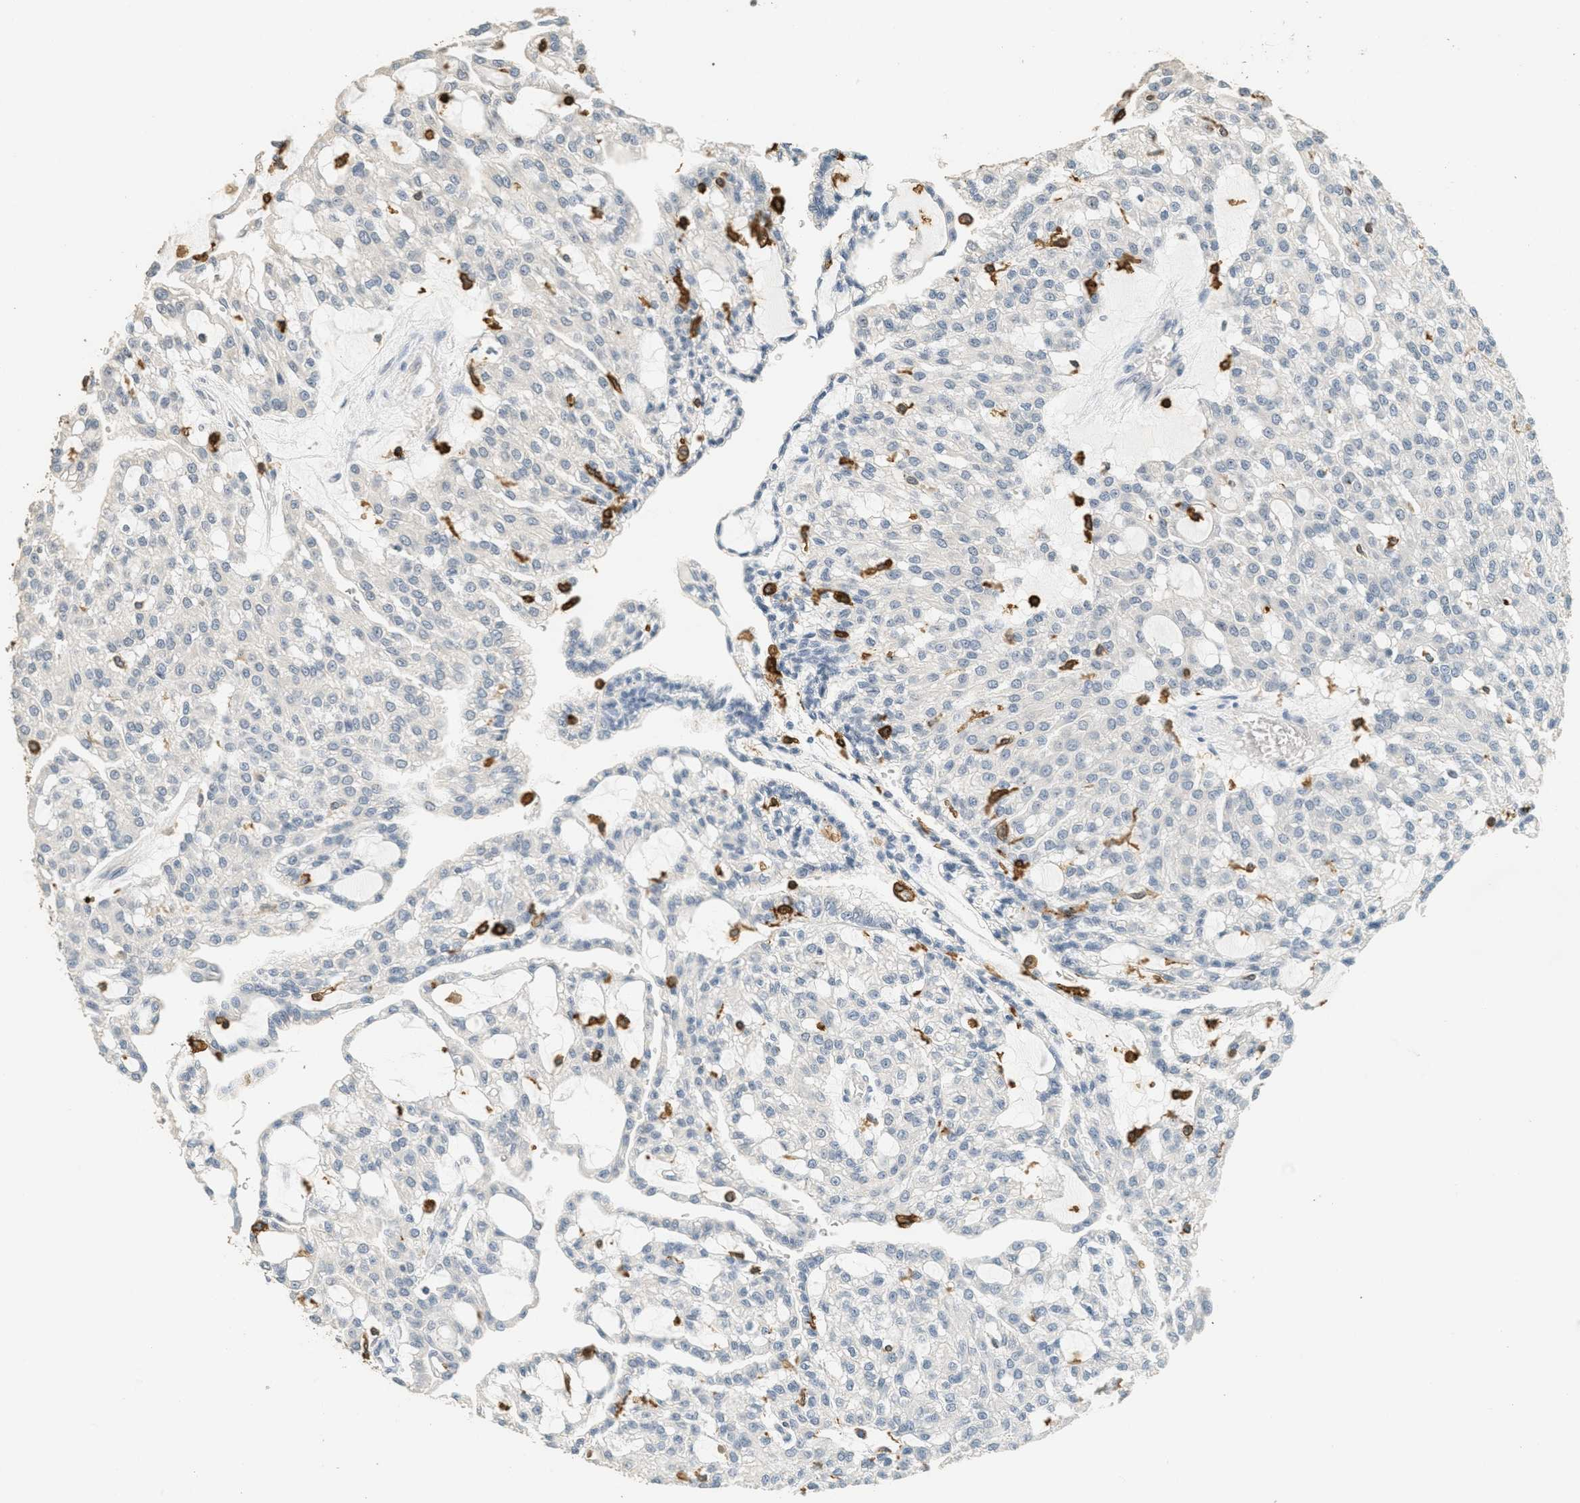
{"staining": {"intensity": "negative", "quantity": "none", "location": "none"}, "tissue": "renal cancer", "cell_type": "Tumor cells", "image_type": "cancer", "snomed": [{"axis": "morphology", "description": "Adenocarcinoma, NOS"}, {"axis": "topography", "description": "Kidney"}], "caption": "Immunohistochemistry micrograph of neoplastic tissue: human renal cancer (adenocarcinoma) stained with DAB (3,3'-diaminobenzidine) demonstrates no significant protein expression in tumor cells.", "gene": "LSP1", "patient": {"sex": "male", "age": 63}}